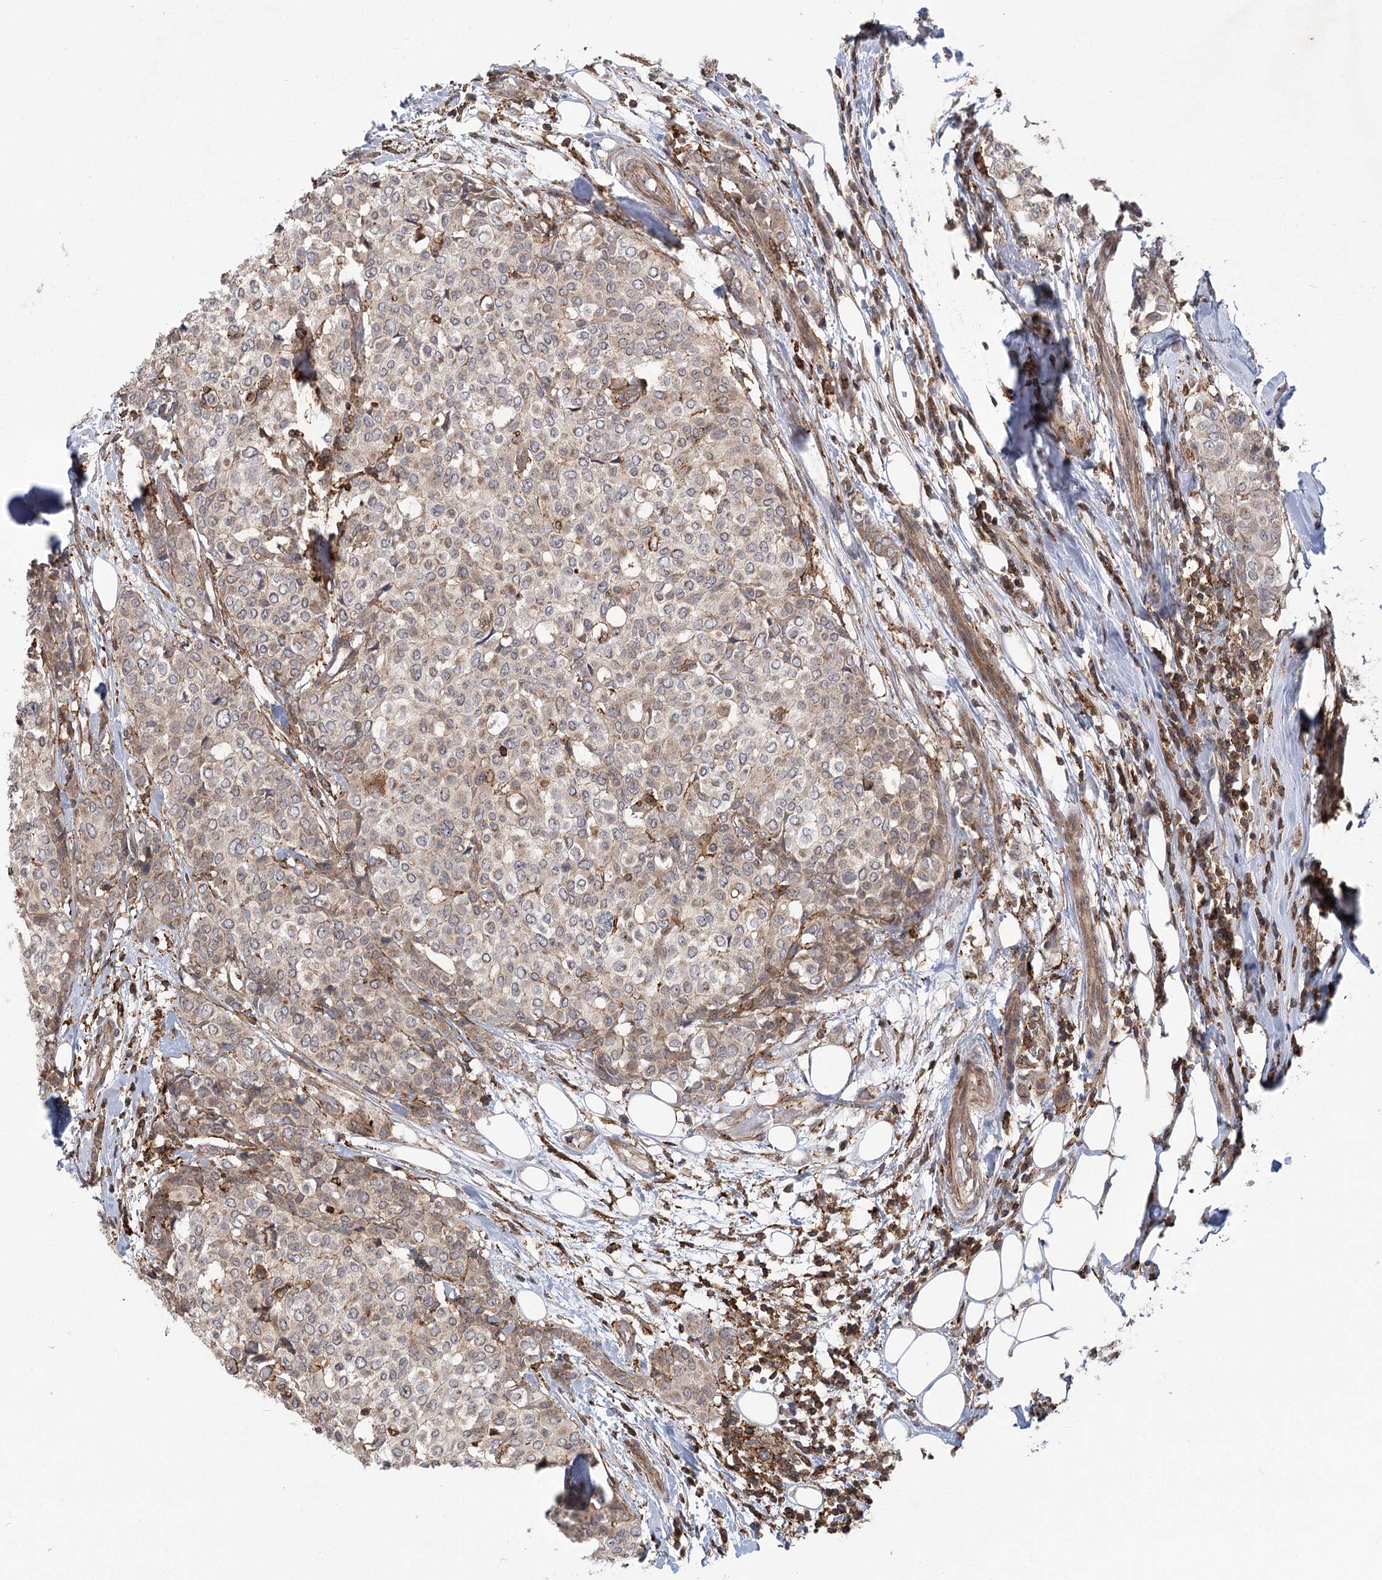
{"staining": {"intensity": "negative", "quantity": "none", "location": "none"}, "tissue": "breast cancer", "cell_type": "Tumor cells", "image_type": "cancer", "snomed": [{"axis": "morphology", "description": "Lobular carcinoma"}, {"axis": "topography", "description": "Breast"}], "caption": "Tumor cells show no significant protein positivity in breast cancer (lobular carcinoma).", "gene": "MEPE", "patient": {"sex": "female", "age": 51}}